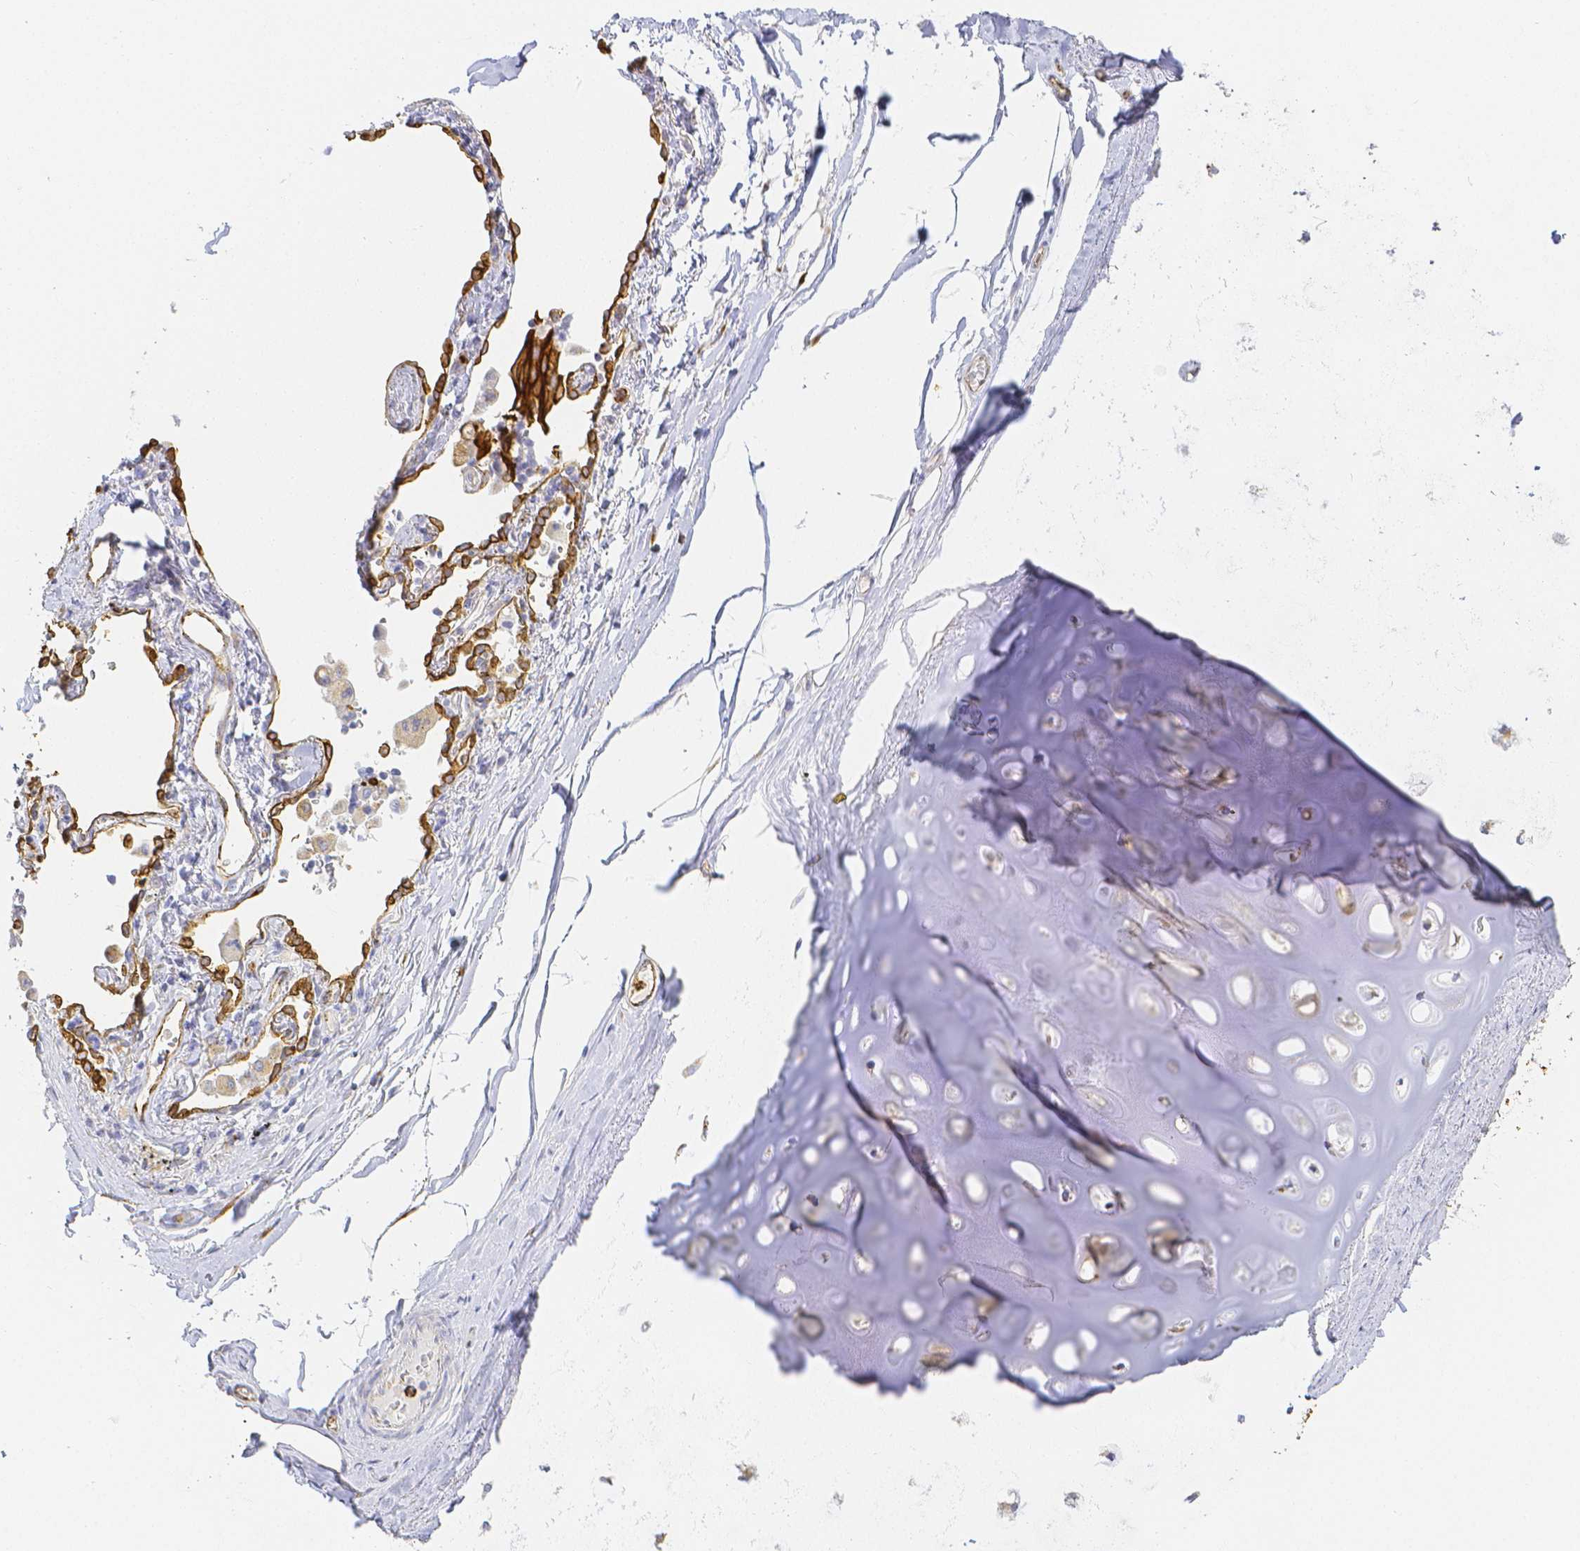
{"staining": {"intensity": "negative", "quantity": "none", "location": "none"}, "tissue": "adipose tissue", "cell_type": "Adipocytes", "image_type": "normal", "snomed": [{"axis": "morphology", "description": "Normal tissue, NOS"}, {"axis": "topography", "description": "Cartilage tissue"}, {"axis": "topography", "description": "Bronchus"}], "caption": "Immunohistochemistry photomicrograph of normal adipose tissue stained for a protein (brown), which displays no staining in adipocytes. (DAB IHC with hematoxylin counter stain).", "gene": "SMURF1", "patient": {"sex": "male", "age": 64}}